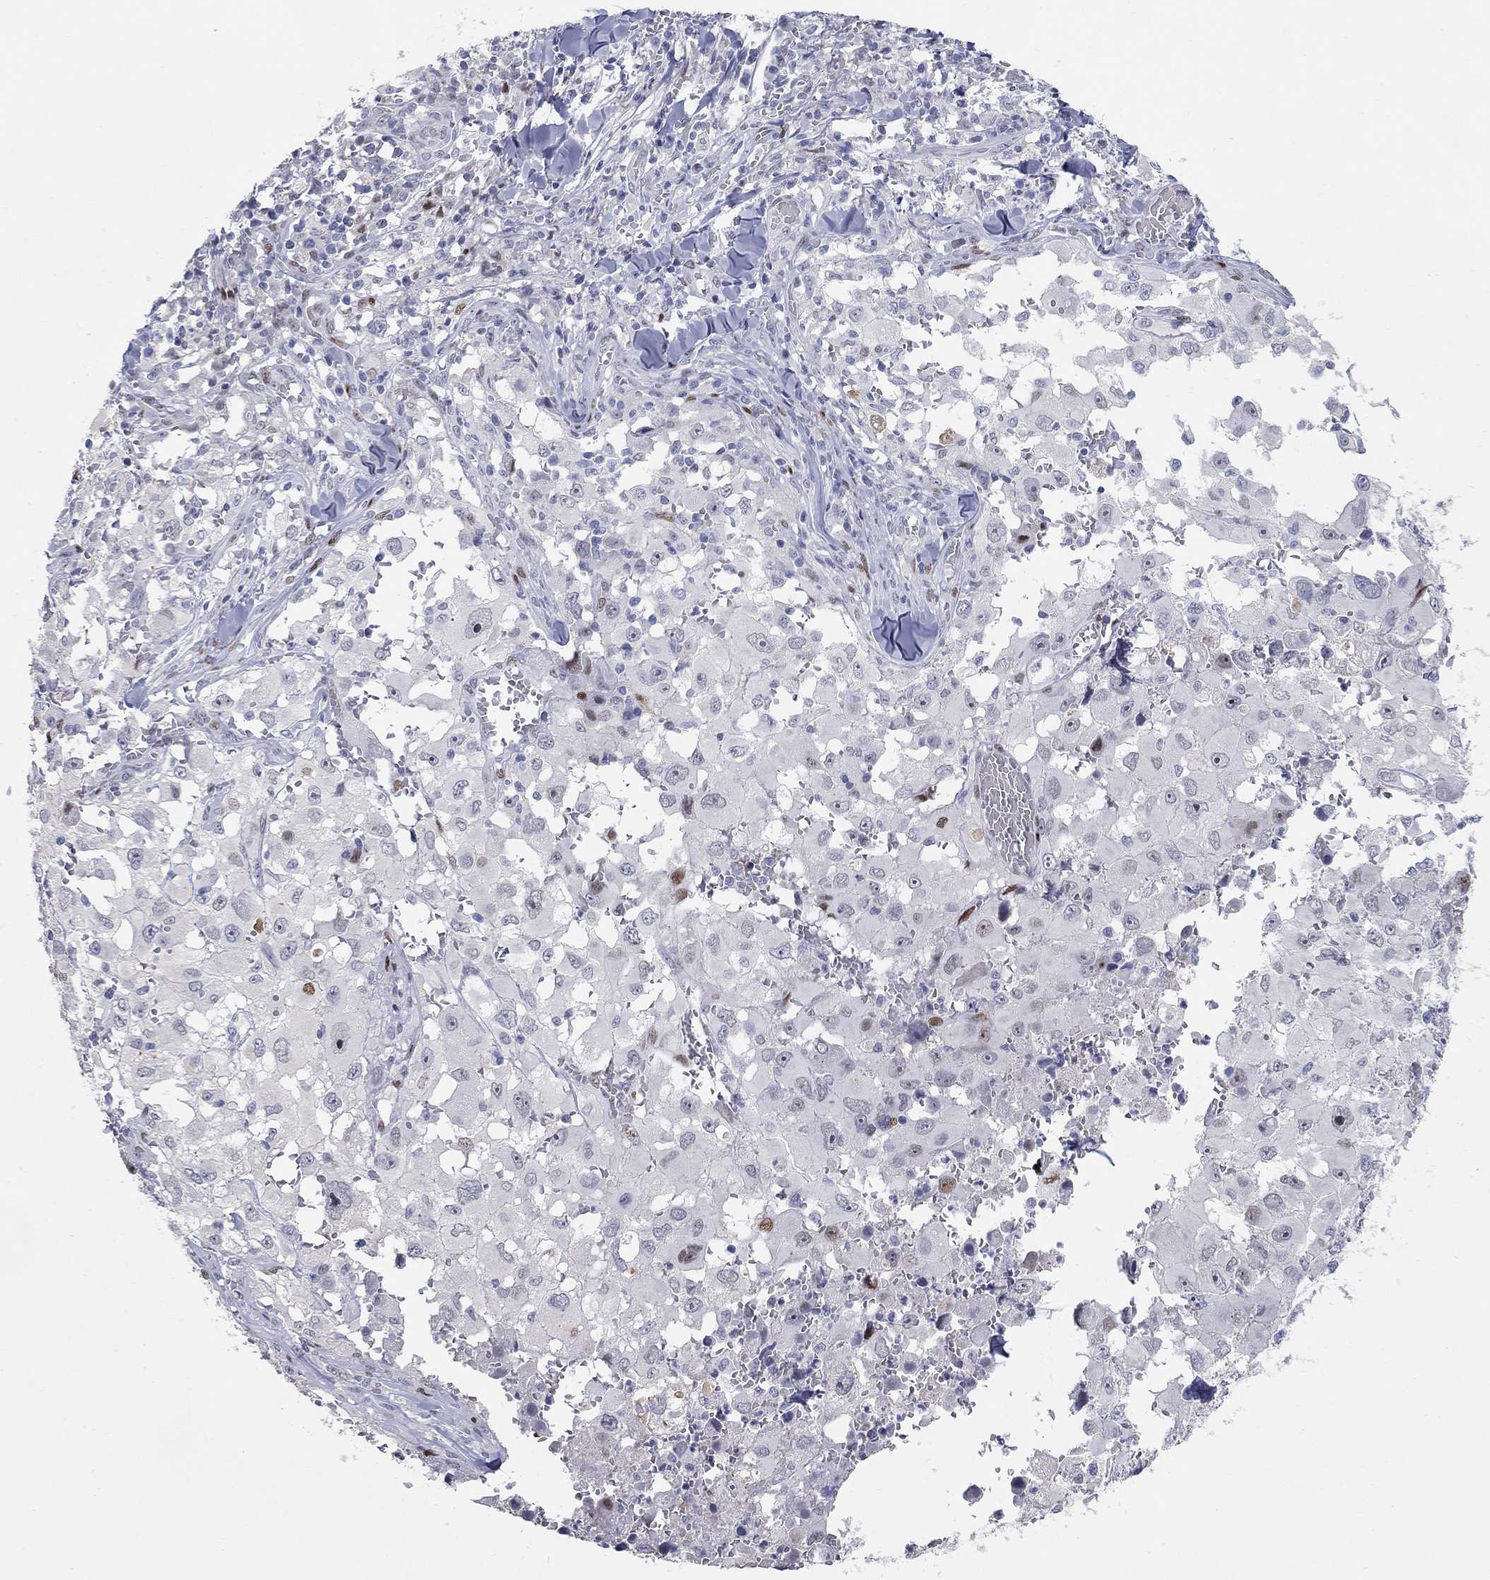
{"staining": {"intensity": "moderate", "quantity": "<25%", "location": "nuclear"}, "tissue": "melanoma", "cell_type": "Tumor cells", "image_type": "cancer", "snomed": [{"axis": "morphology", "description": "Malignant melanoma, Metastatic site"}, {"axis": "topography", "description": "Lymph node"}], "caption": "Immunohistochemical staining of malignant melanoma (metastatic site) reveals low levels of moderate nuclear staining in about <25% of tumor cells. (IHC, brightfield microscopy, high magnification).", "gene": "RAPGEF5", "patient": {"sex": "male", "age": 50}}